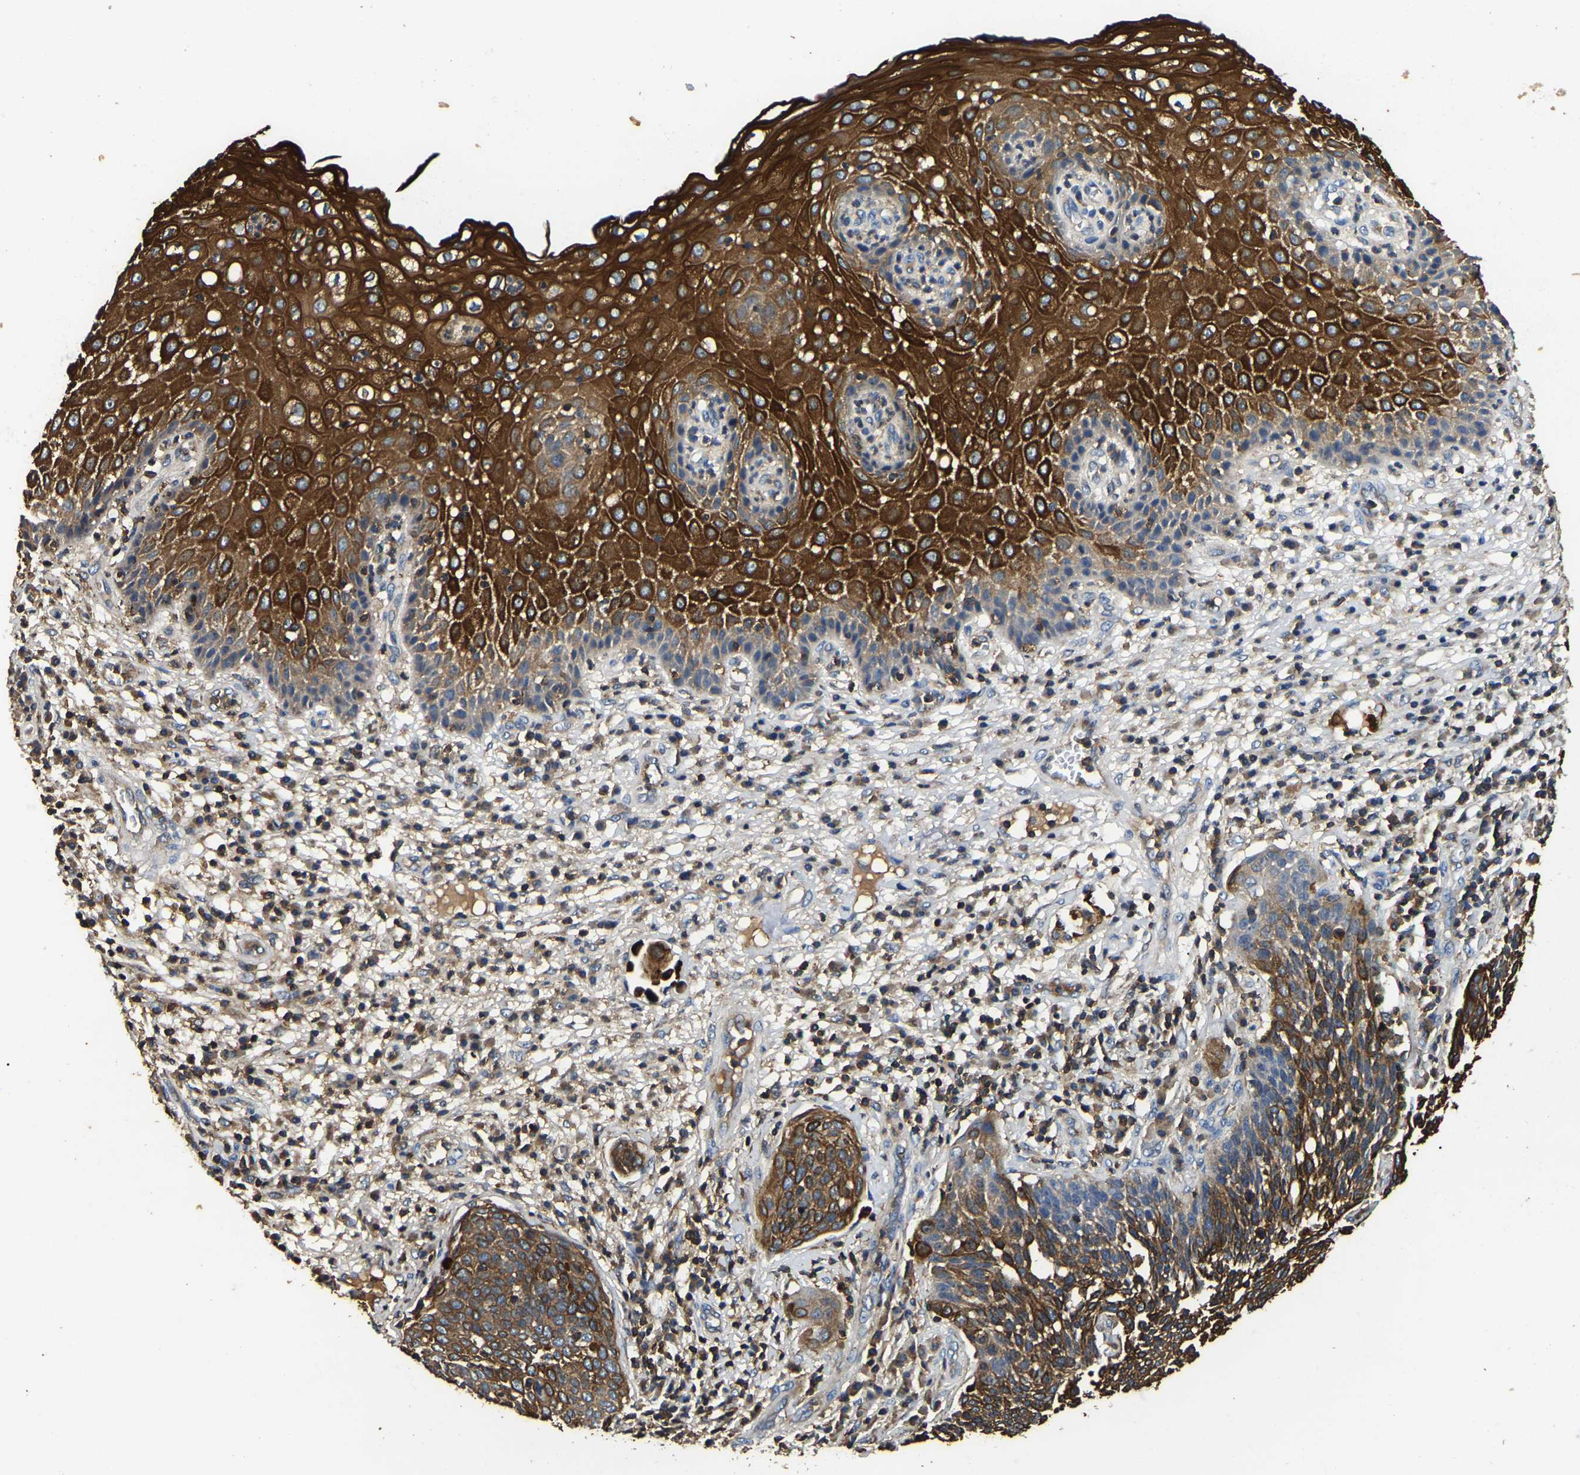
{"staining": {"intensity": "strong", "quantity": ">75%", "location": "cytoplasmic/membranous"}, "tissue": "cervical cancer", "cell_type": "Tumor cells", "image_type": "cancer", "snomed": [{"axis": "morphology", "description": "Squamous cell carcinoma, NOS"}, {"axis": "topography", "description": "Cervix"}], "caption": "Cervical cancer (squamous cell carcinoma) tissue displays strong cytoplasmic/membranous staining in about >75% of tumor cells", "gene": "SMPD2", "patient": {"sex": "female", "age": 34}}